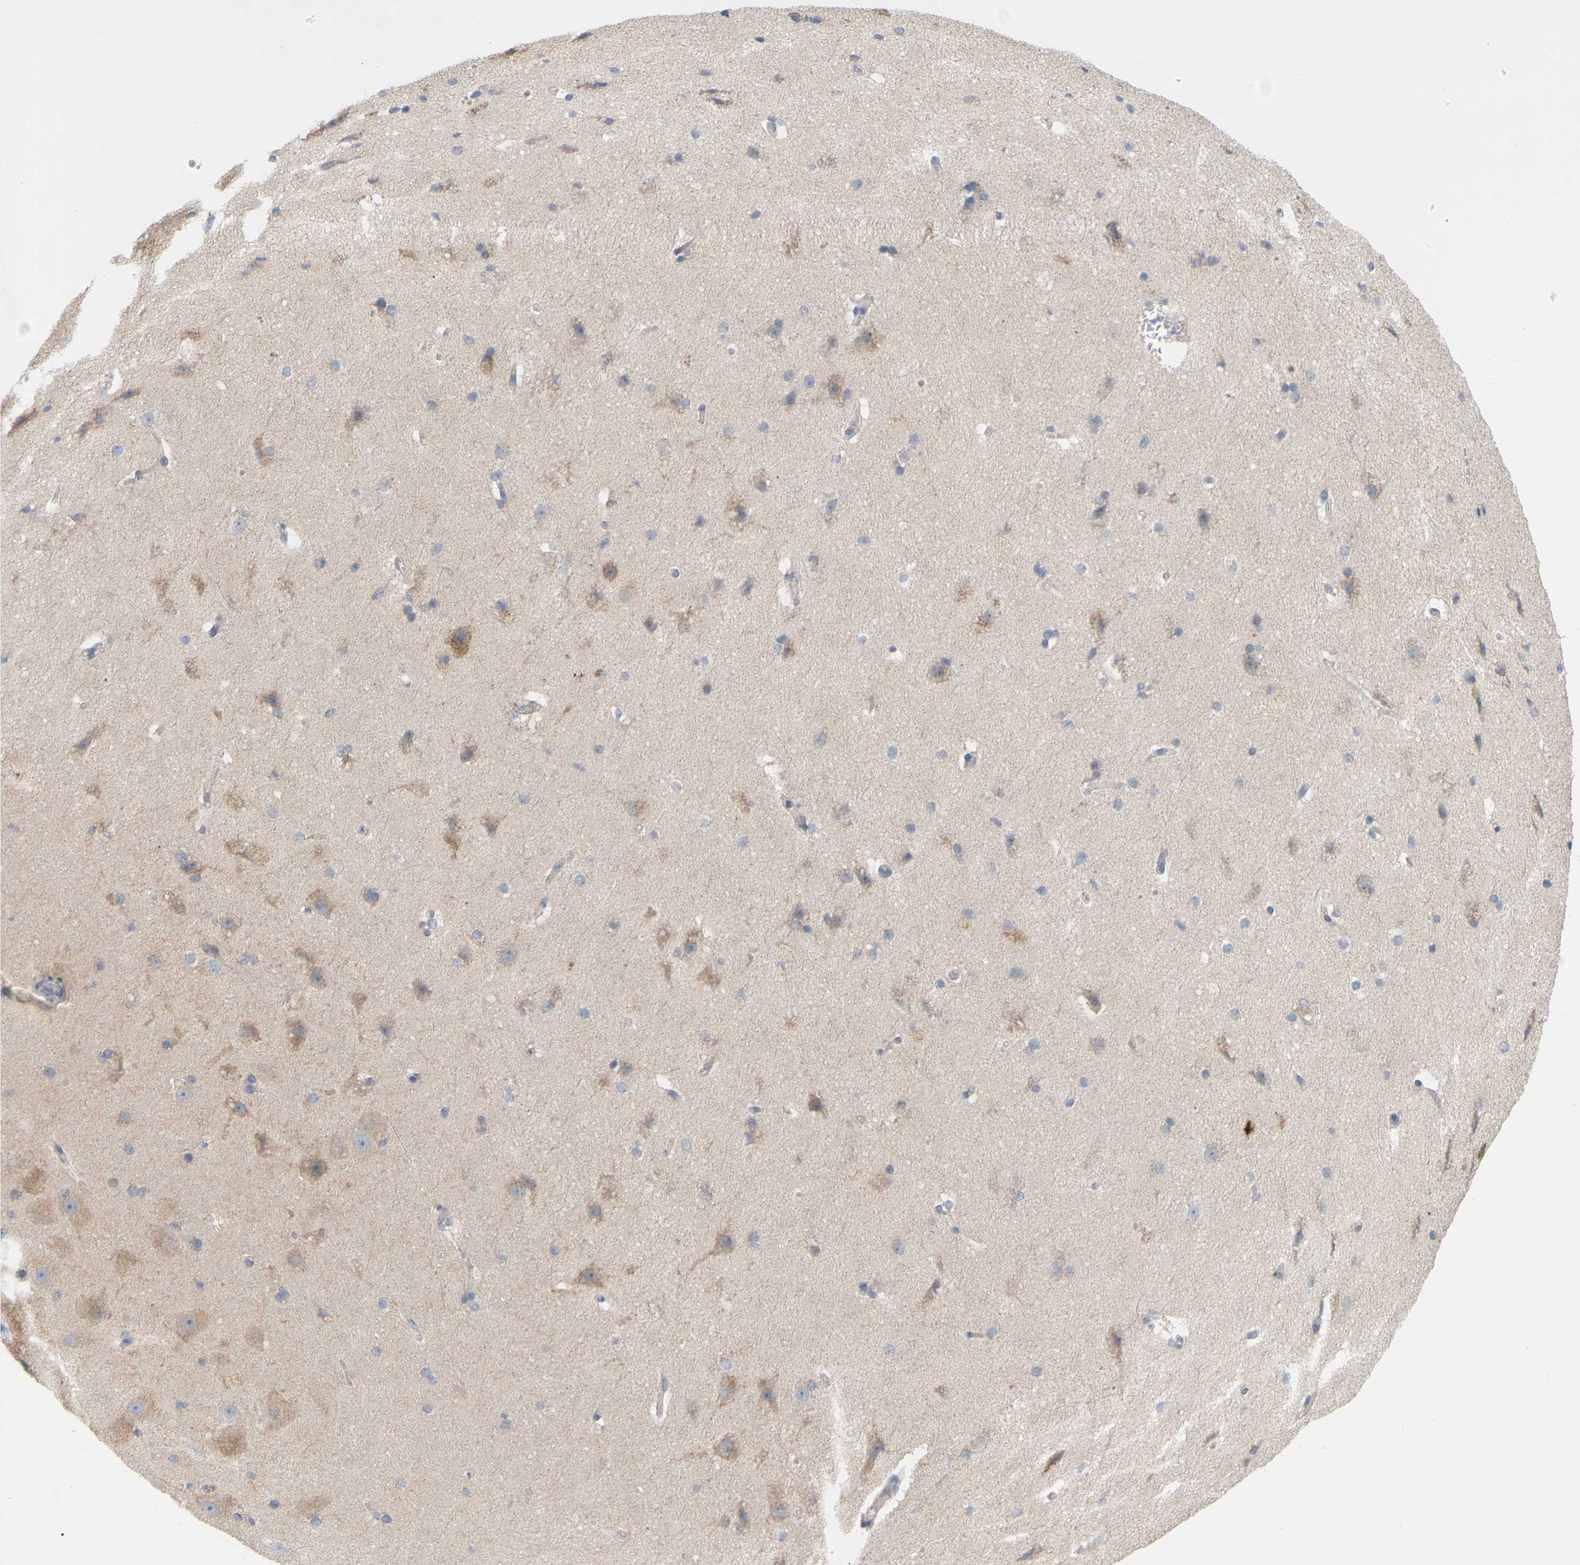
{"staining": {"intensity": "negative", "quantity": "none", "location": "none"}, "tissue": "cerebral cortex", "cell_type": "Endothelial cells", "image_type": "normal", "snomed": [{"axis": "morphology", "description": "Normal tissue, NOS"}, {"axis": "topography", "description": "Cerebral cortex"}, {"axis": "topography", "description": "Hippocampus"}], "caption": "This is a image of immunohistochemistry staining of normal cerebral cortex, which shows no positivity in endothelial cells. (DAB (3,3'-diaminobenzidine) immunohistochemistry (IHC) with hematoxylin counter stain).", "gene": "MINDY4", "patient": {"sex": "female", "age": 19}}